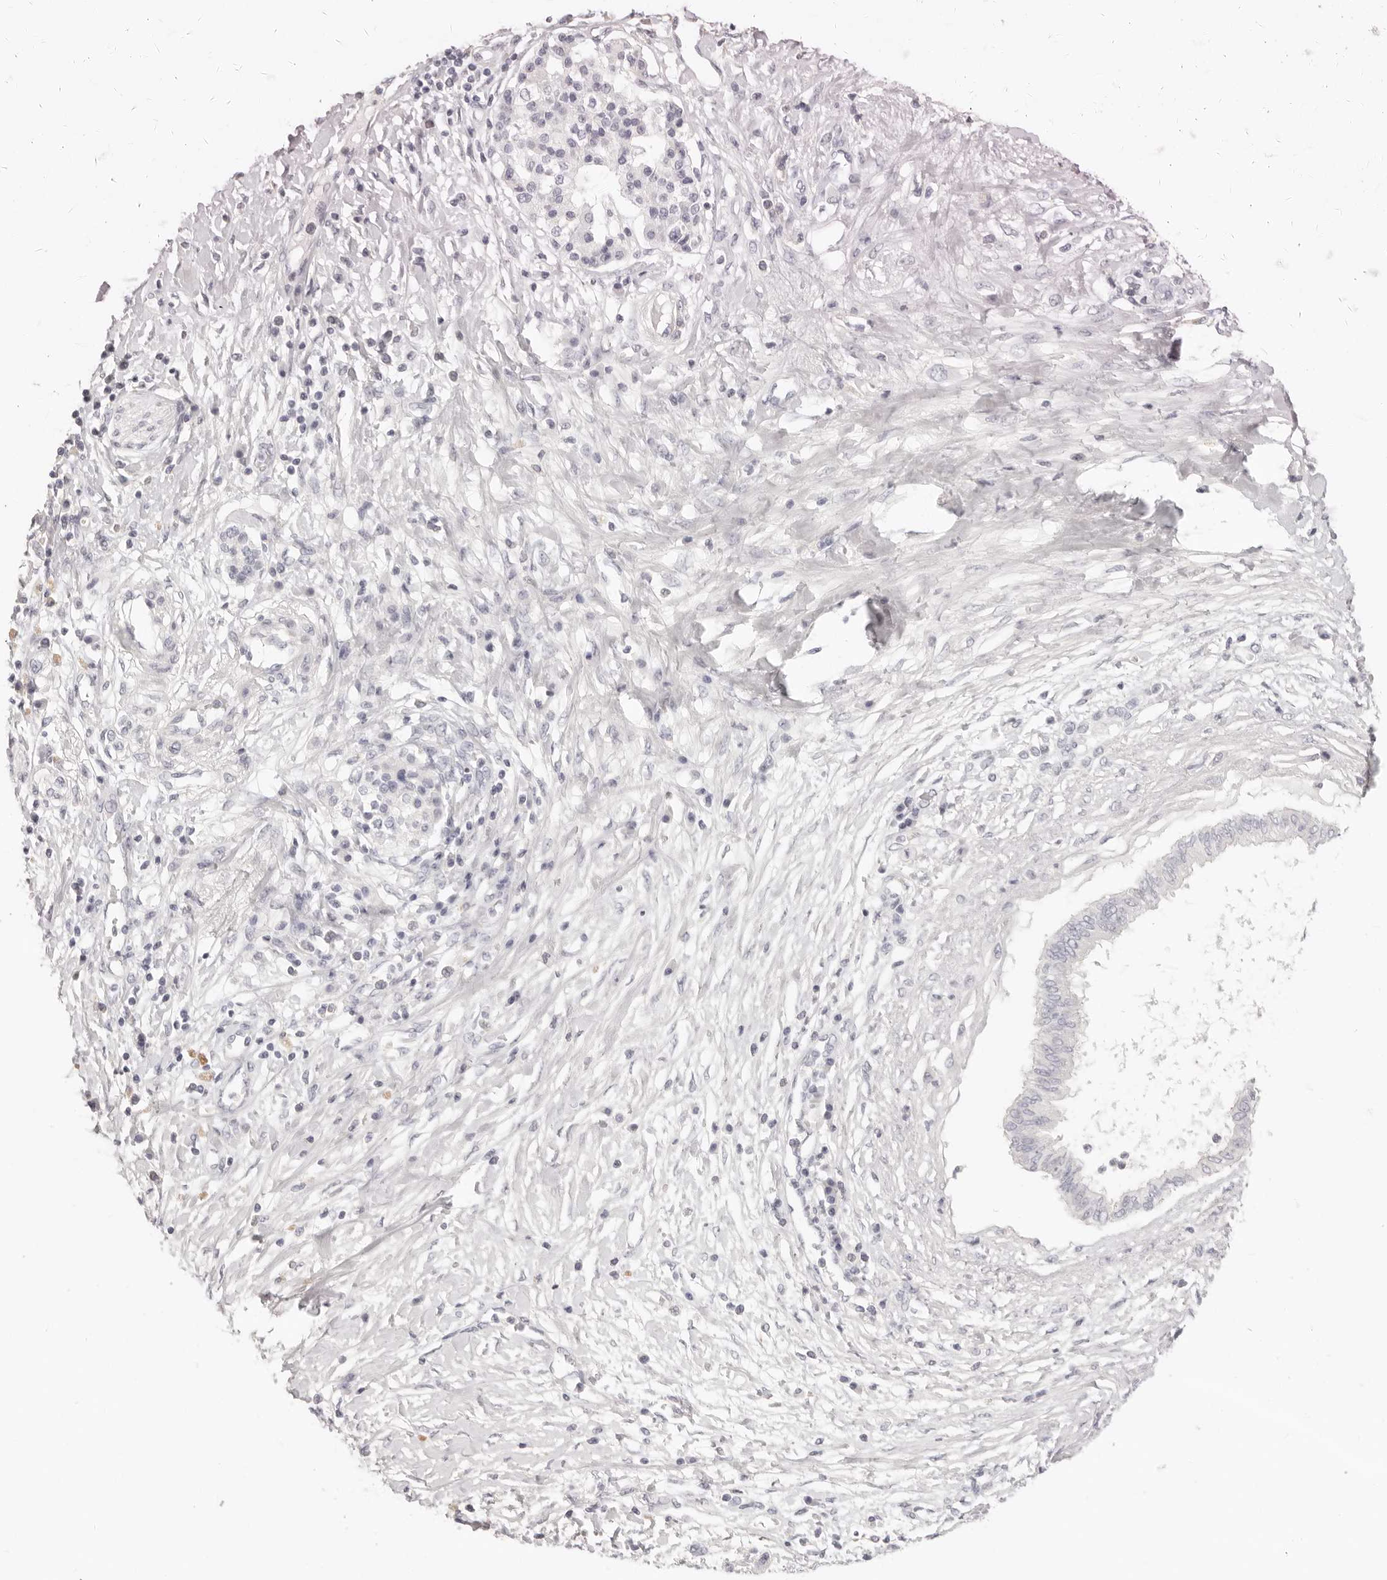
{"staining": {"intensity": "negative", "quantity": "none", "location": "none"}, "tissue": "pancreatic cancer", "cell_type": "Tumor cells", "image_type": "cancer", "snomed": [{"axis": "morphology", "description": "Adenocarcinoma, NOS"}, {"axis": "topography", "description": "Pancreas"}], "caption": "High power microscopy histopathology image of an immunohistochemistry photomicrograph of pancreatic cancer, revealing no significant expression in tumor cells. (DAB IHC visualized using brightfield microscopy, high magnification).", "gene": "FABP1", "patient": {"sex": "female", "age": 56}}